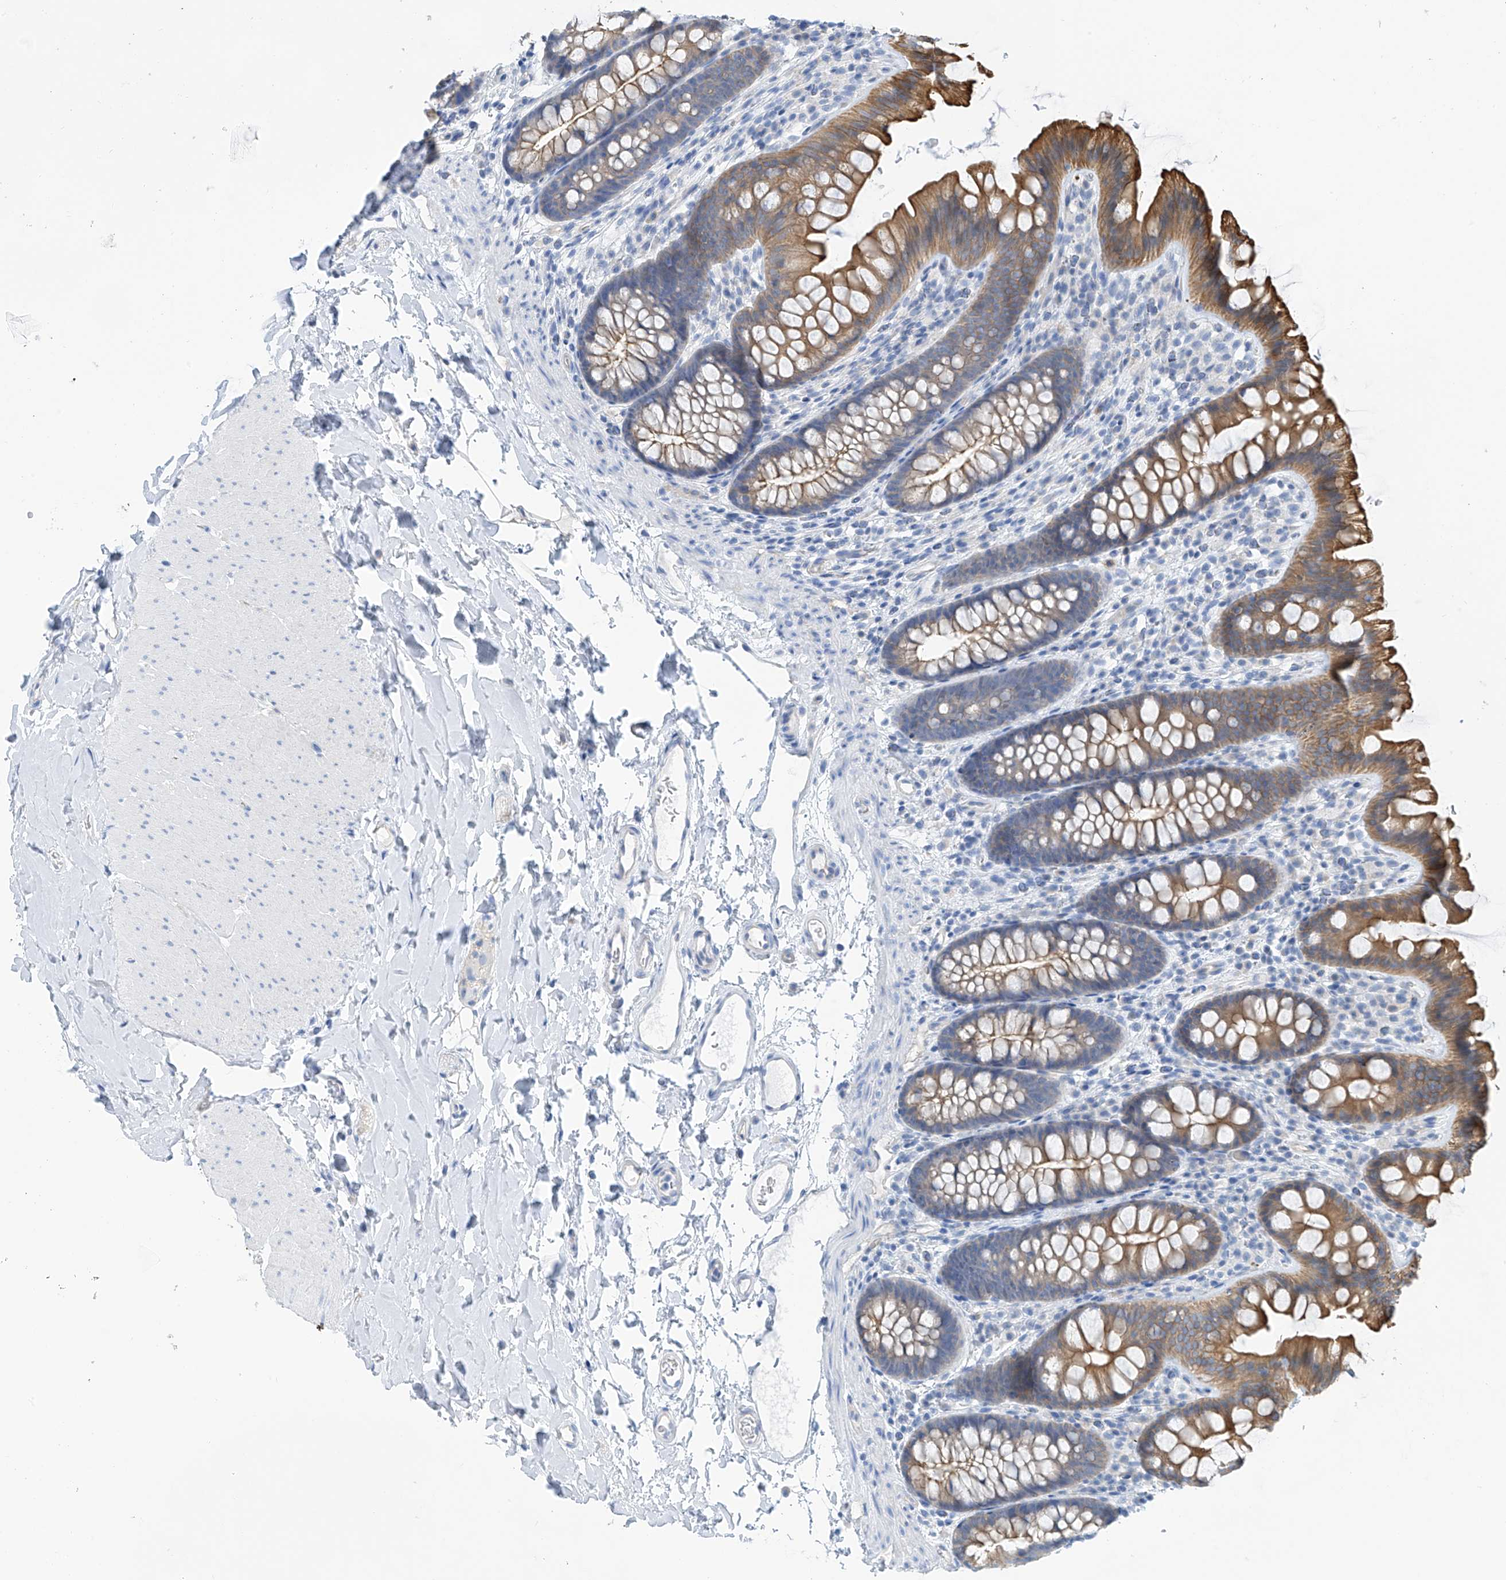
{"staining": {"intensity": "negative", "quantity": "none", "location": "none"}, "tissue": "colon", "cell_type": "Endothelial cells", "image_type": "normal", "snomed": [{"axis": "morphology", "description": "Normal tissue, NOS"}, {"axis": "topography", "description": "Colon"}], "caption": "Endothelial cells show no significant staining in benign colon. The staining was performed using DAB (3,3'-diaminobenzidine) to visualize the protein expression in brown, while the nuclei were stained in blue with hematoxylin (Magnification: 20x).", "gene": "PIK3C2B", "patient": {"sex": "female", "age": 62}}